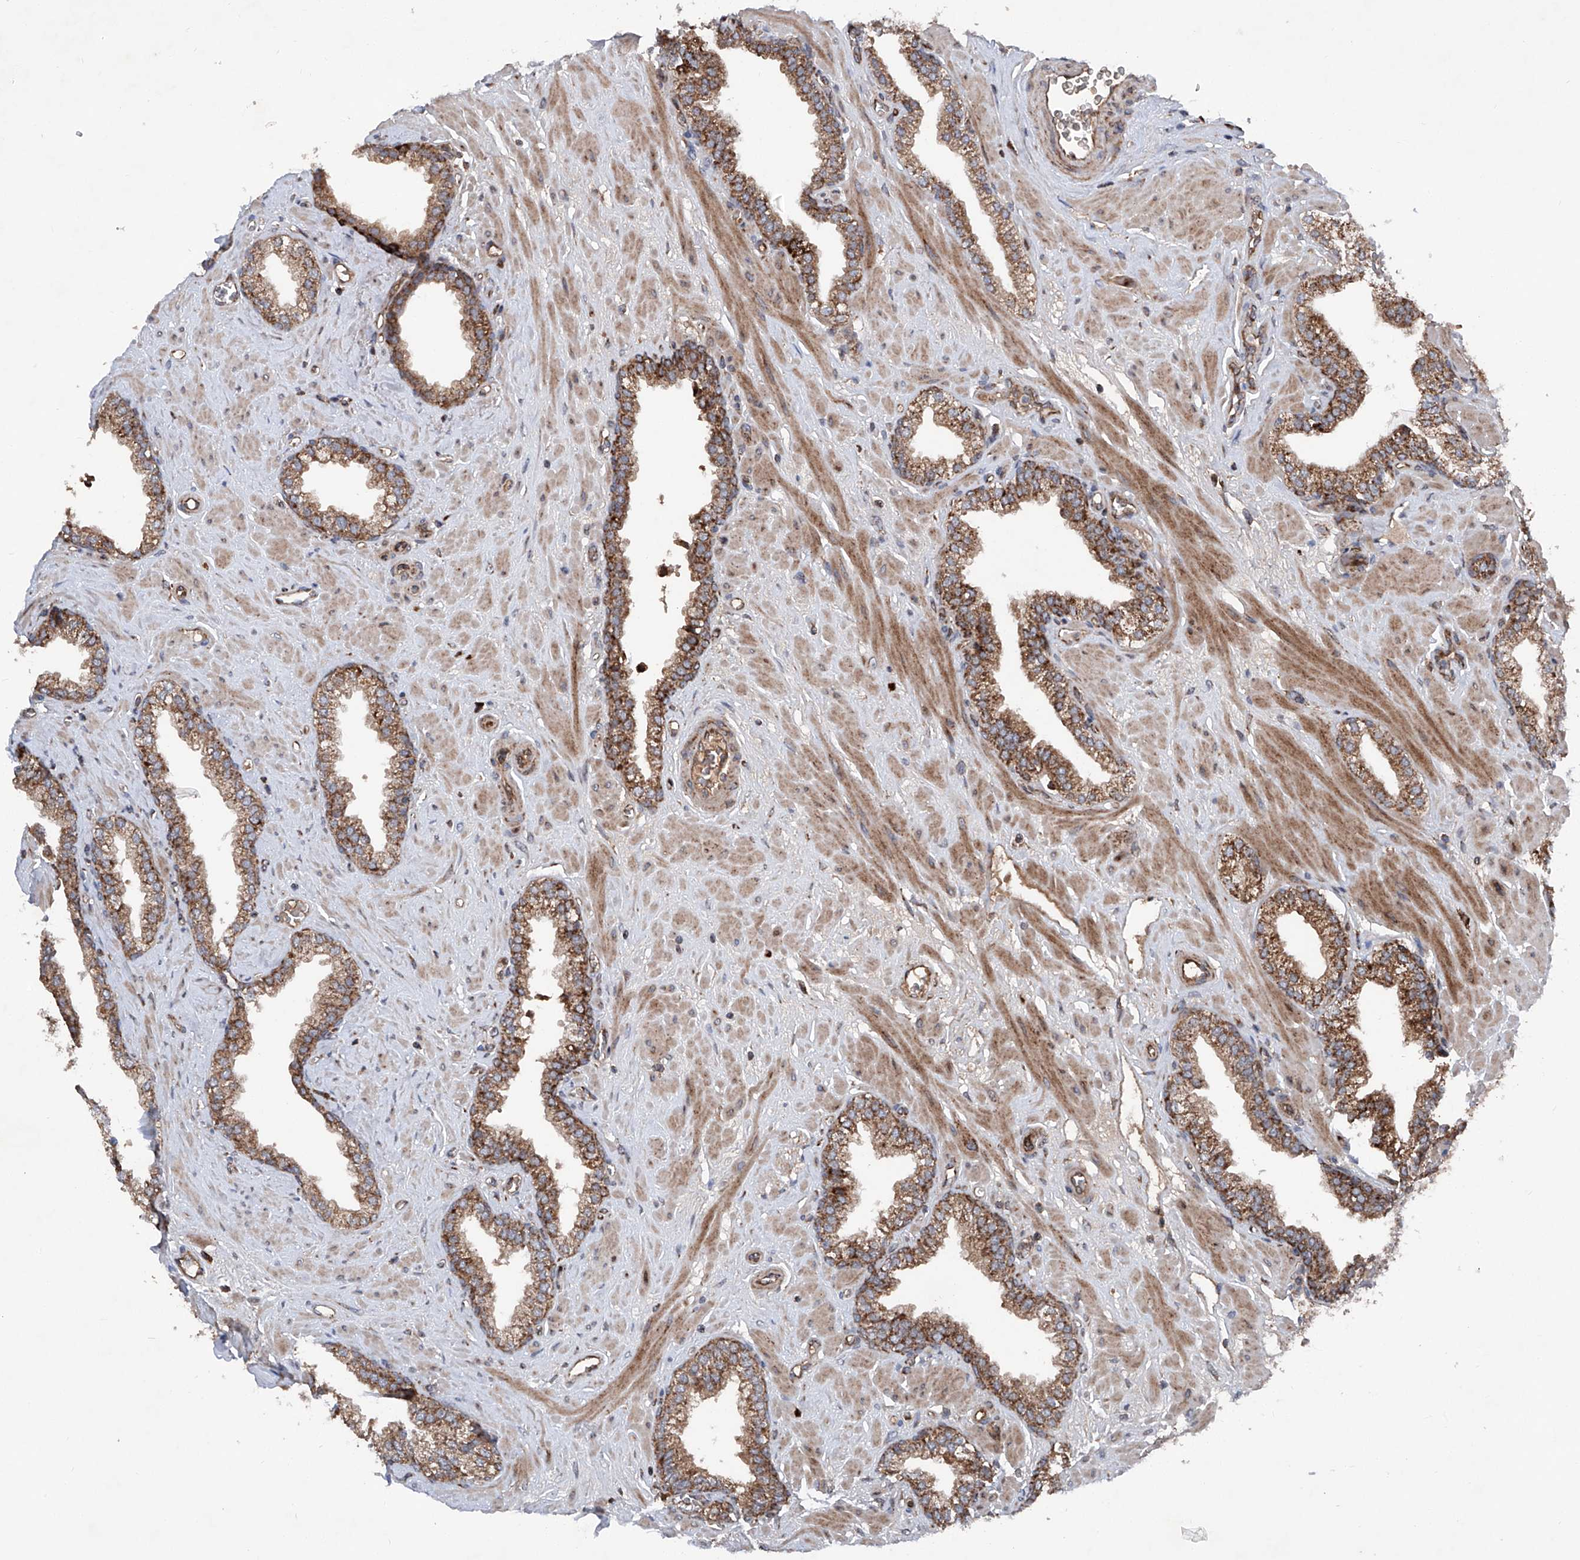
{"staining": {"intensity": "moderate", "quantity": ">75%", "location": "cytoplasmic/membranous"}, "tissue": "prostate", "cell_type": "Glandular cells", "image_type": "normal", "snomed": [{"axis": "morphology", "description": "Normal tissue, NOS"}, {"axis": "morphology", "description": "Urothelial carcinoma, Low grade"}, {"axis": "topography", "description": "Urinary bladder"}, {"axis": "topography", "description": "Prostate"}], "caption": "Prostate stained with immunohistochemistry (IHC) shows moderate cytoplasmic/membranous positivity in approximately >75% of glandular cells. (Brightfield microscopy of DAB IHC at high magnification).", "gene": "DAD1", "patient": {"sex": "male", "age": 60}}